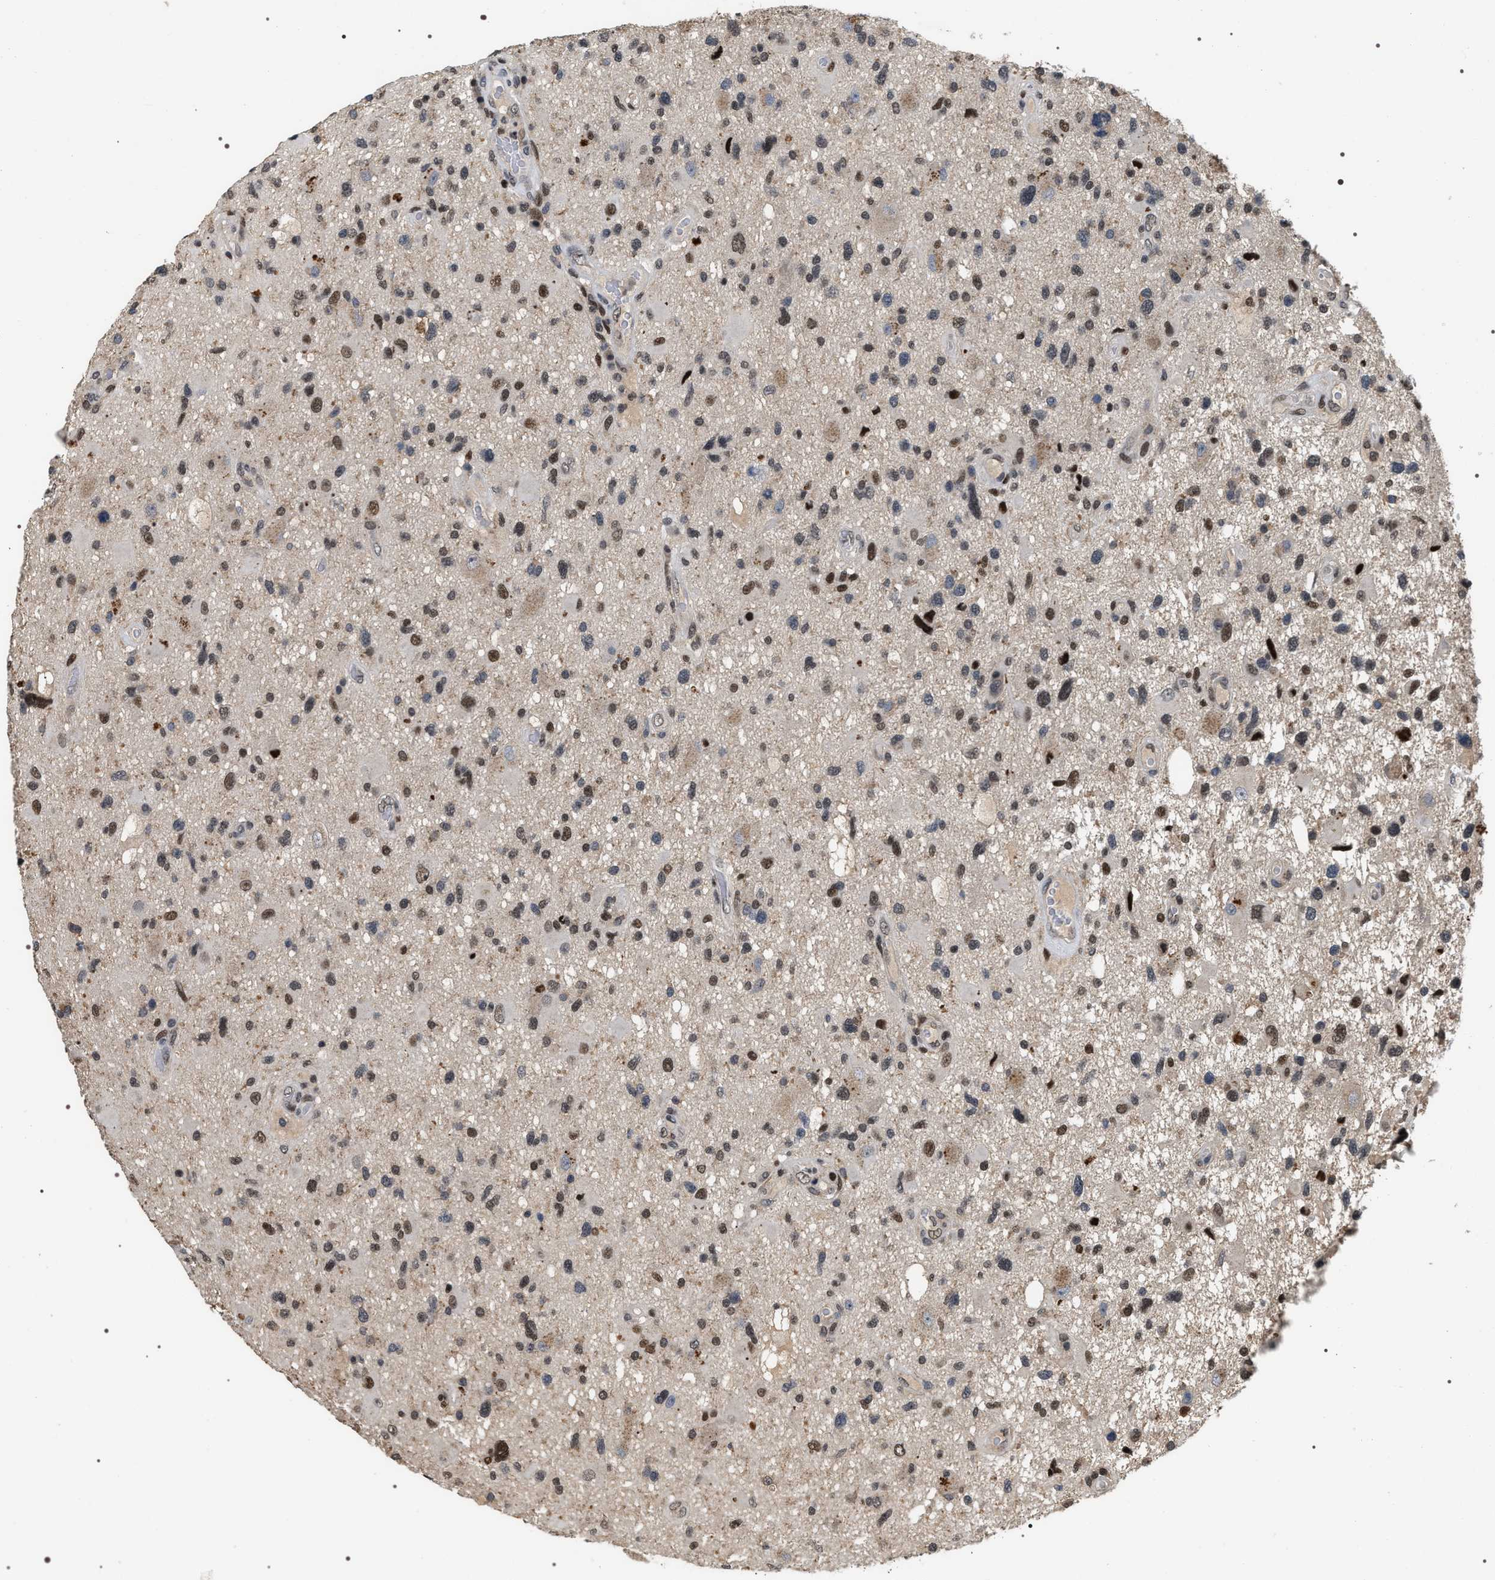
{"staining": {"intensity": "moderate", "quantity": ">75%", "location": "nuclear"}, "tissue": "glioma", "cell_type": "Tumor cells", "image_type": "cancer", "snomed": [{"axis": "morphology", "description": "Glioma, malignant, High grade"}, {"axis": "topography", "description": "Brain"}], "caption": "Glioma stained for a protein demonstrates moderate nuclear positivity in tumor cells.", "gene": "C7orf25", "patient": {"sex": "male", "age": 33}}